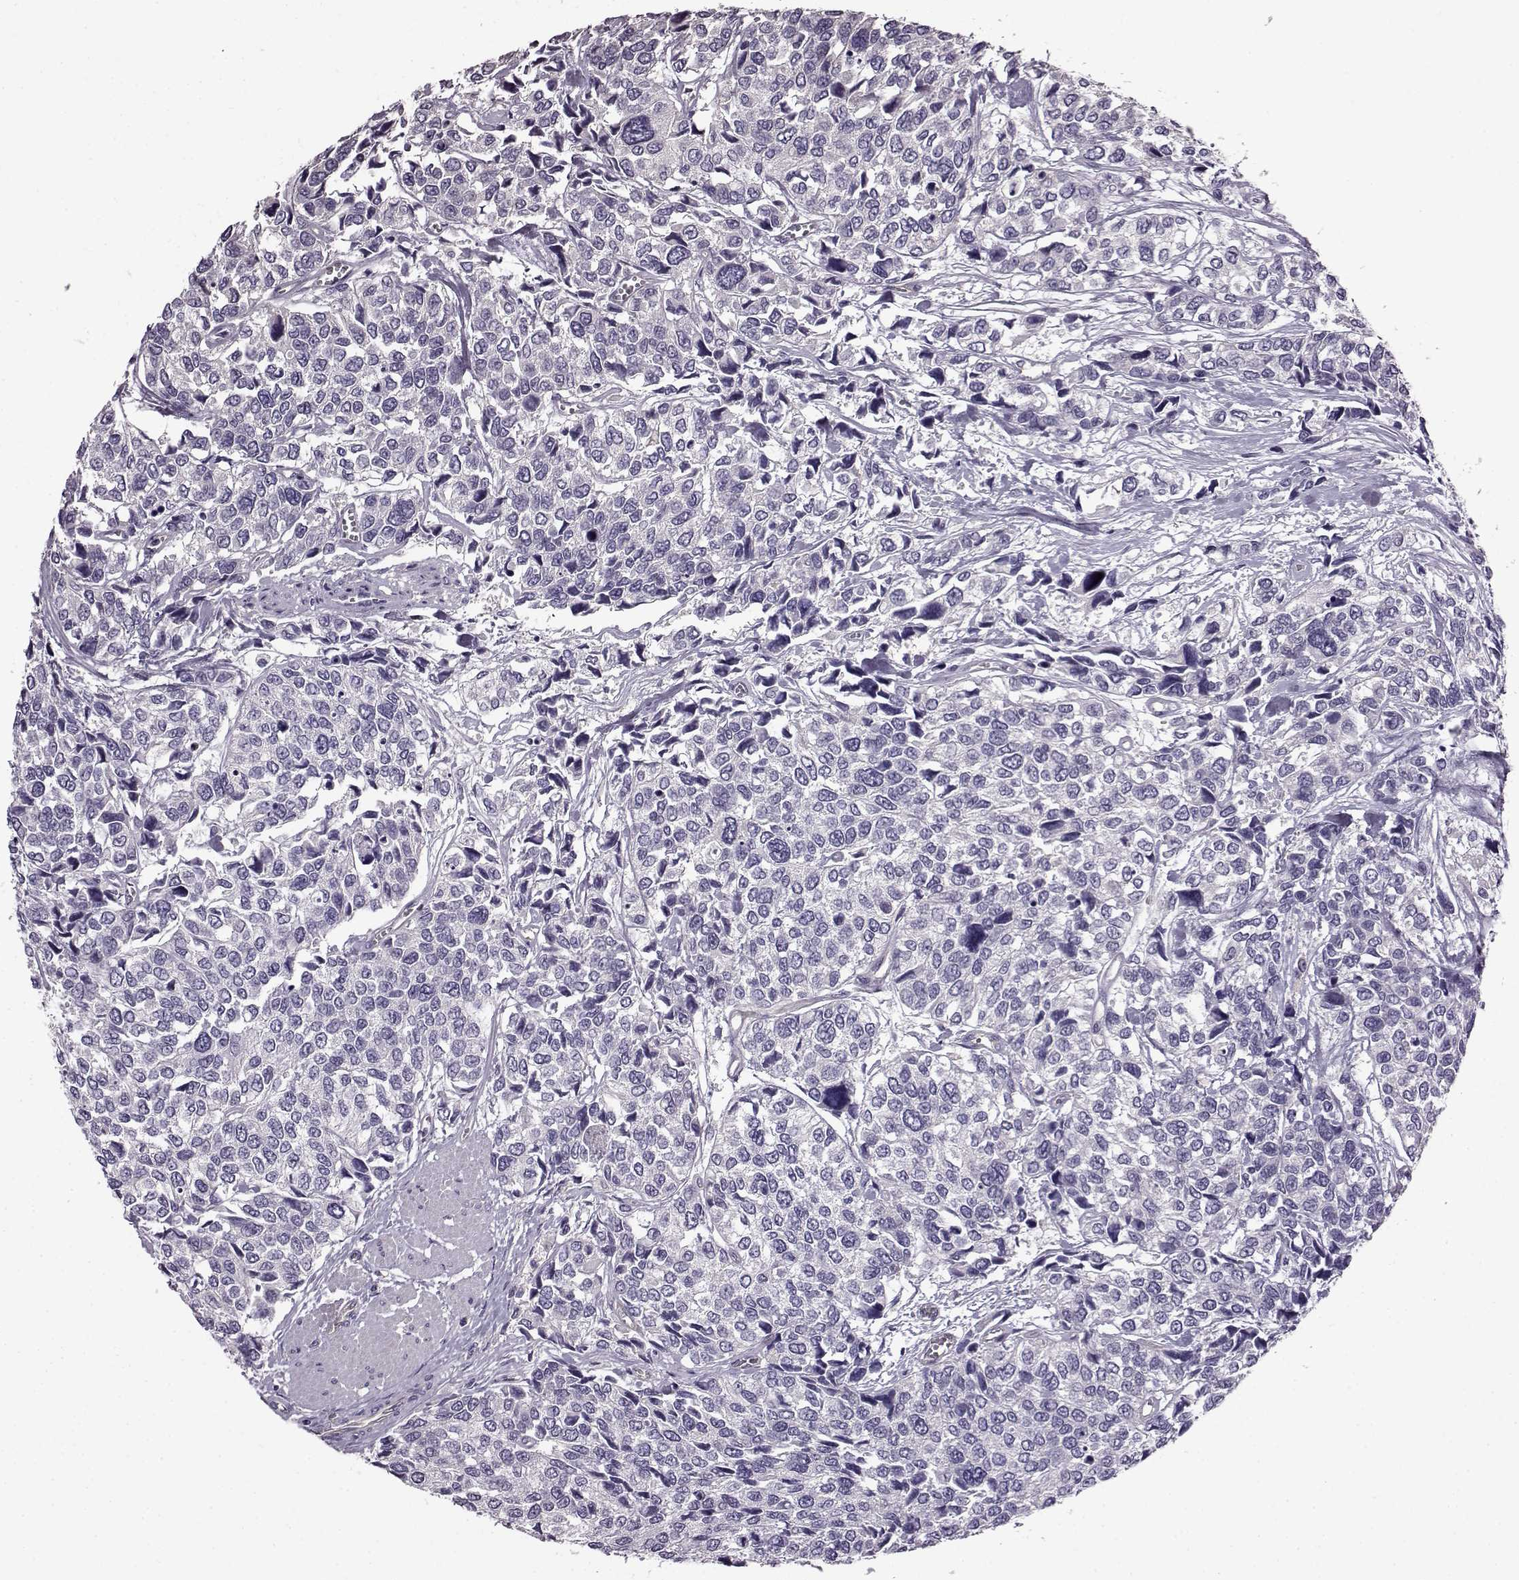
{"staining": {"intensity": "negative", "quantity": "none", "location": "none"}, "tissue": "urothelial cancer", "cell_type": "Tumor cells", "image_type": "cancer", "snomed": [{"axis": "morphology", "description": "Urothelial carcinoma, High grade"}, {"axis": "topography", "description": "Urinary bladder"}], "caption": "Immunohistochemistry (IHC) photomicrograph of human urothelial carcinoma (high-grade) stained for a protein (brown), which exhibits no staining in tumor cells.", "gene": "EDDM3B", "patient": {"sex": "male", "age": 77}}